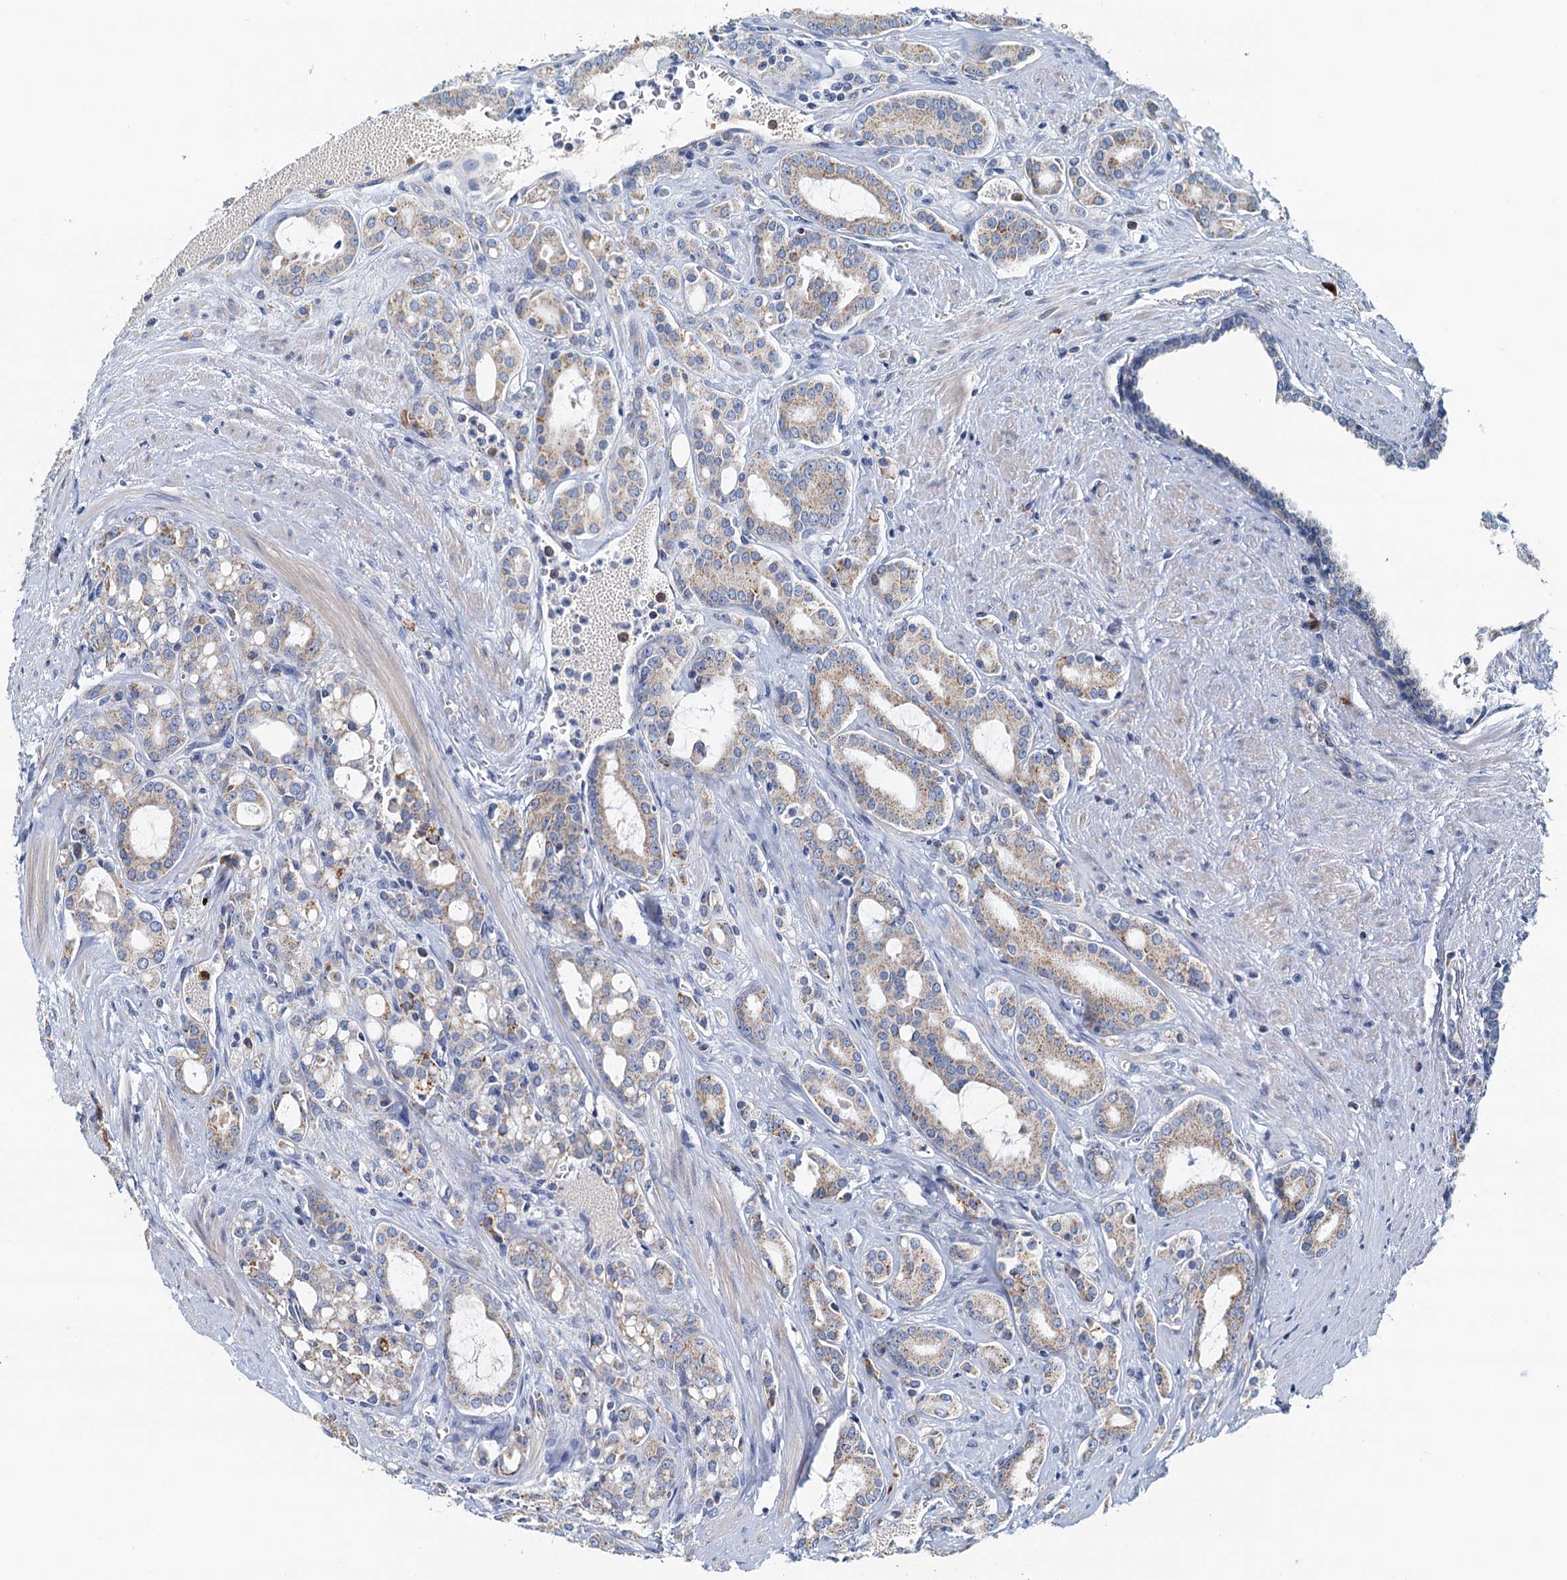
{"staining": {"intensity": "weak", "quantity": ">75%", "location": "cytoplasmic/membranous"}, "tissue": "prostate cancer", "cell_type": "Tumor cells", "image_type": "cancer", "snomed": [{"axis": "morphology", "description": "Adenocarcinoma, High grade"}, {"axis": "topography", "description": "Prostate"}], "caption": "Tumor cells display low levels of weak cytoplasmic/membranous staining in approximately >75% of cells in human high-grade adenocarcinoma (prostate).", "gene": "POC1A", "patient": {"sex": "male", "age": 72}}